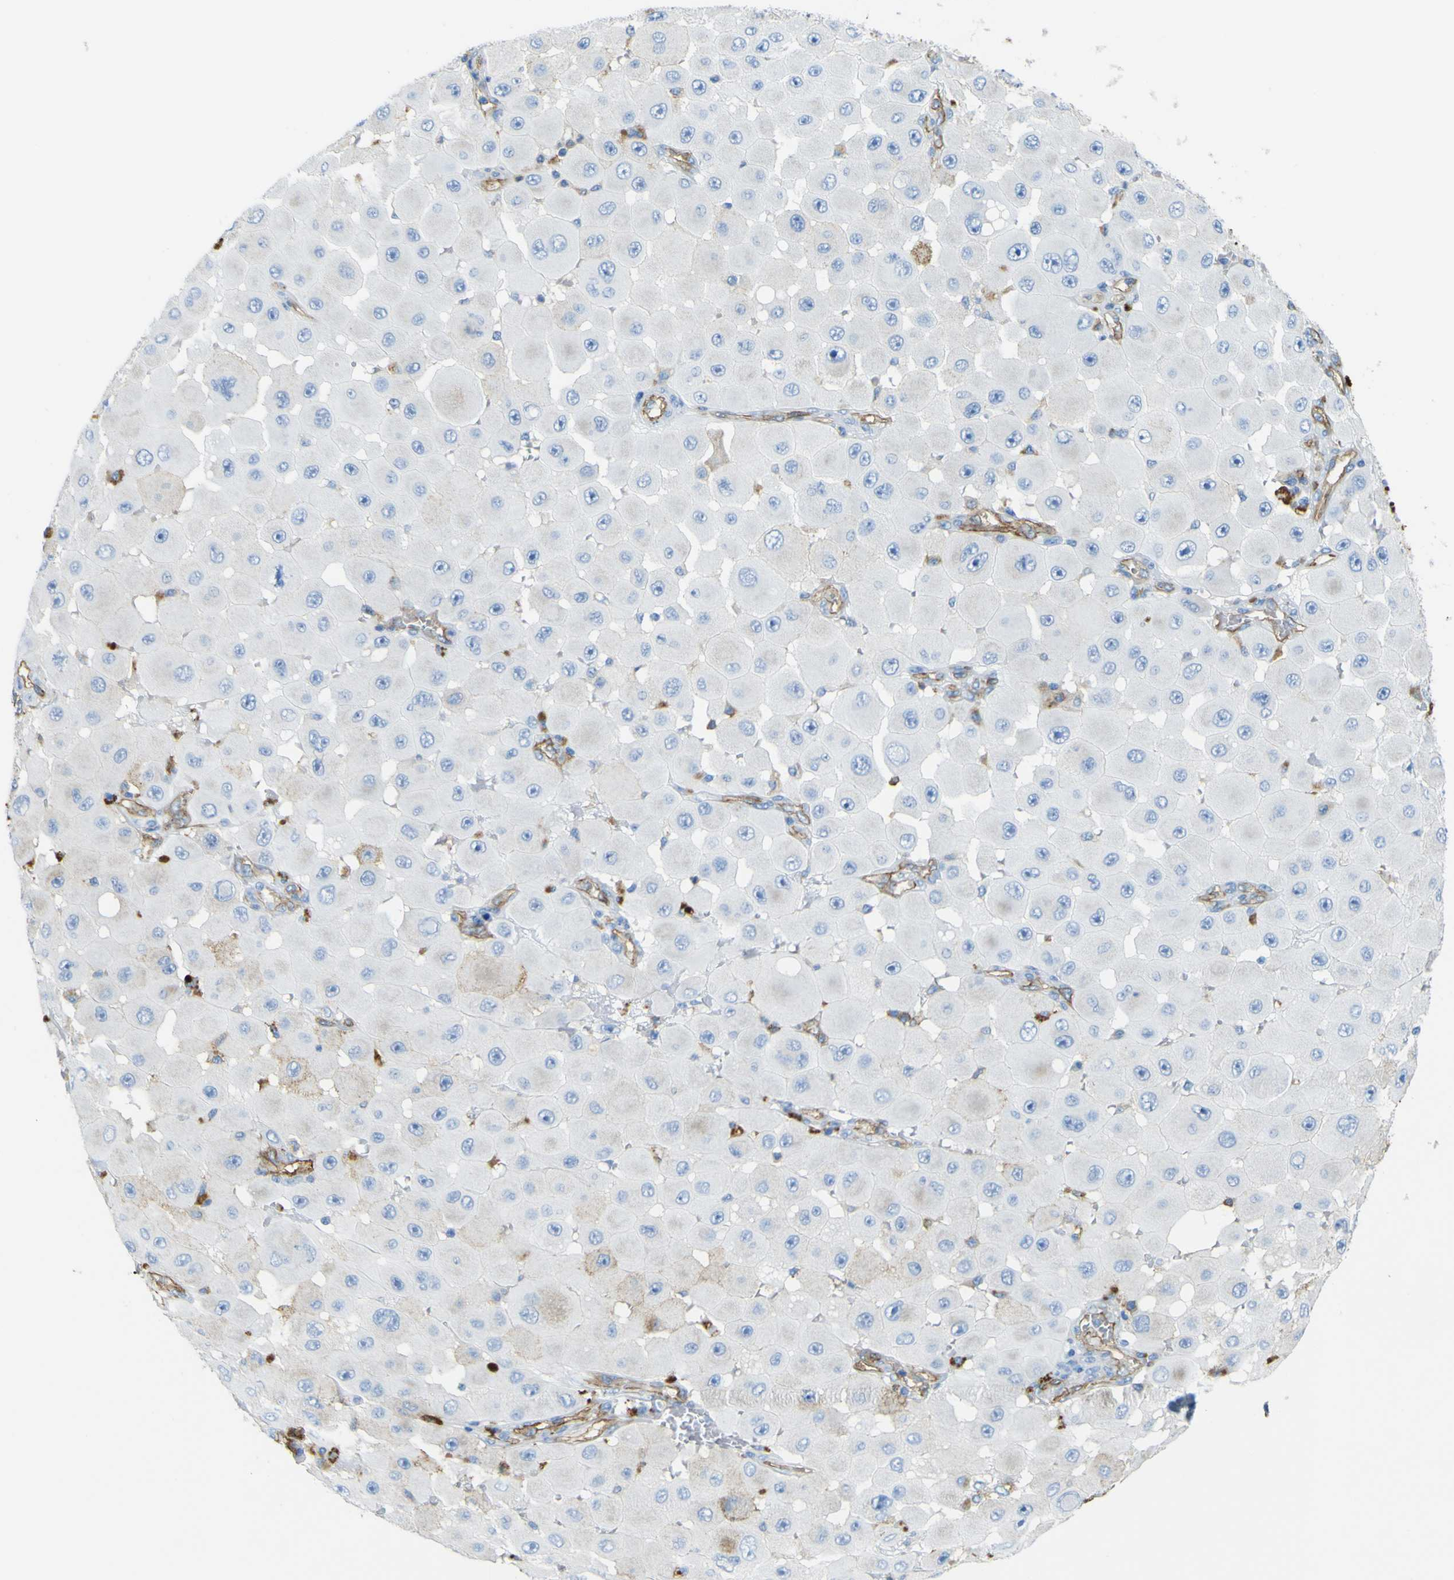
{"staining": {"intensity": "negative", "quantity": "none", "location": "none"}, "tissue": "melanoma", "cell_type": "Tumor cells", "image_type": "cancer", "snomed": [{"axis": "morphology", "description": "Malignant melanoma, NOS"}, {"axis": "topography", "description": "Skin"}], "caption": "The histopathology image demonstrates no significant staining in tumor cells of malignant melanoma. The staining is performed using DAB (3,3'-diaminobenzidine) brown chromogen with nuclei counter-stained in using hematoxylin.", "gene": "CD93", "patient": {"sex": "female", "age": 81}}